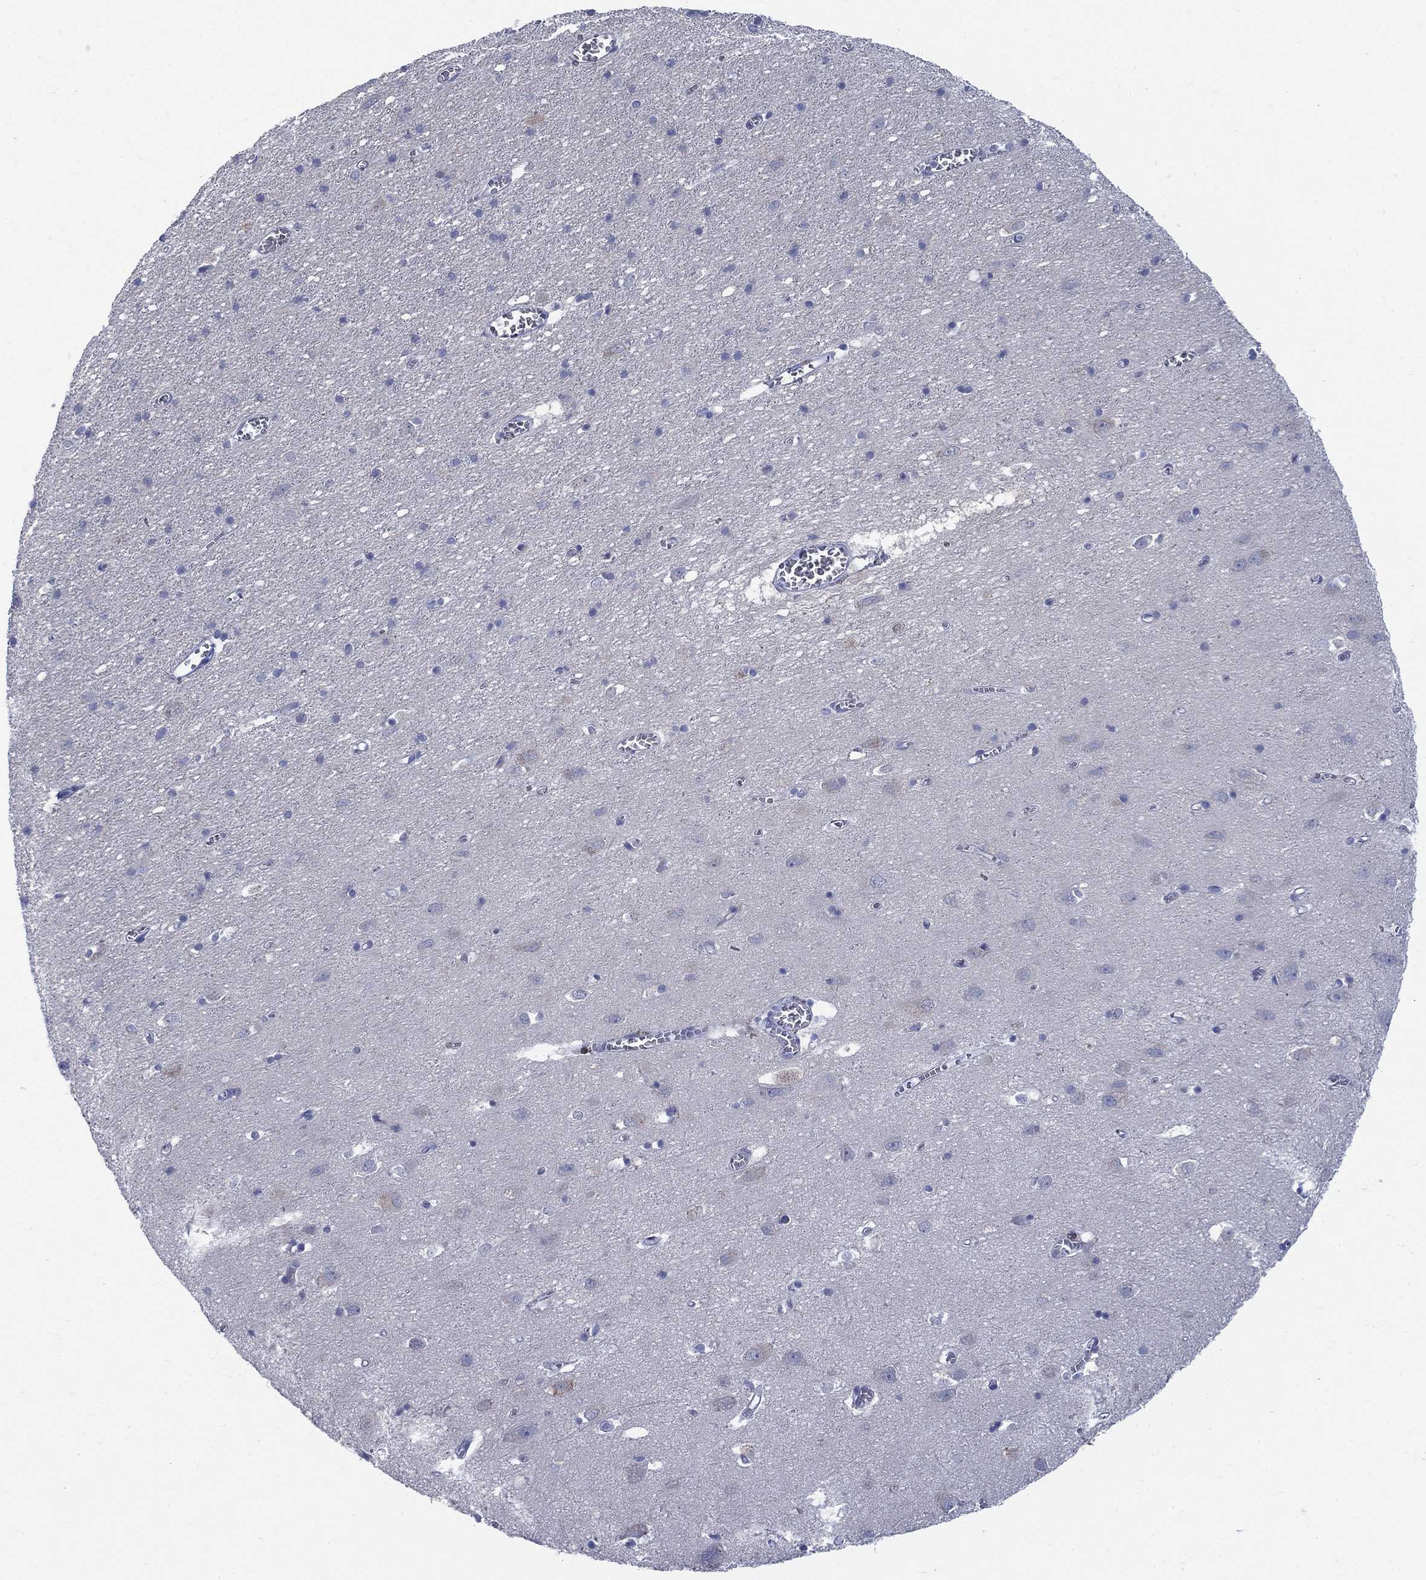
{"staining": {"intensity": "negative", "quantity": "none", "location": "none"}, "tissue": "cerebral cortex", "cell_type": "Endothelial cells", "image_type": "normal", "snomed": [{"axis": "morphology", "description": "Normal tissue, NOS"}, {"axis": "topography", "description": "Cerebral cortex"}], "caption": "The micrograph exhibits no staining of endothelial cells in unremarkable cerebral cortex.", "gene": "IGF2BP3", "patient": {"sex": "male", "age": 70}}